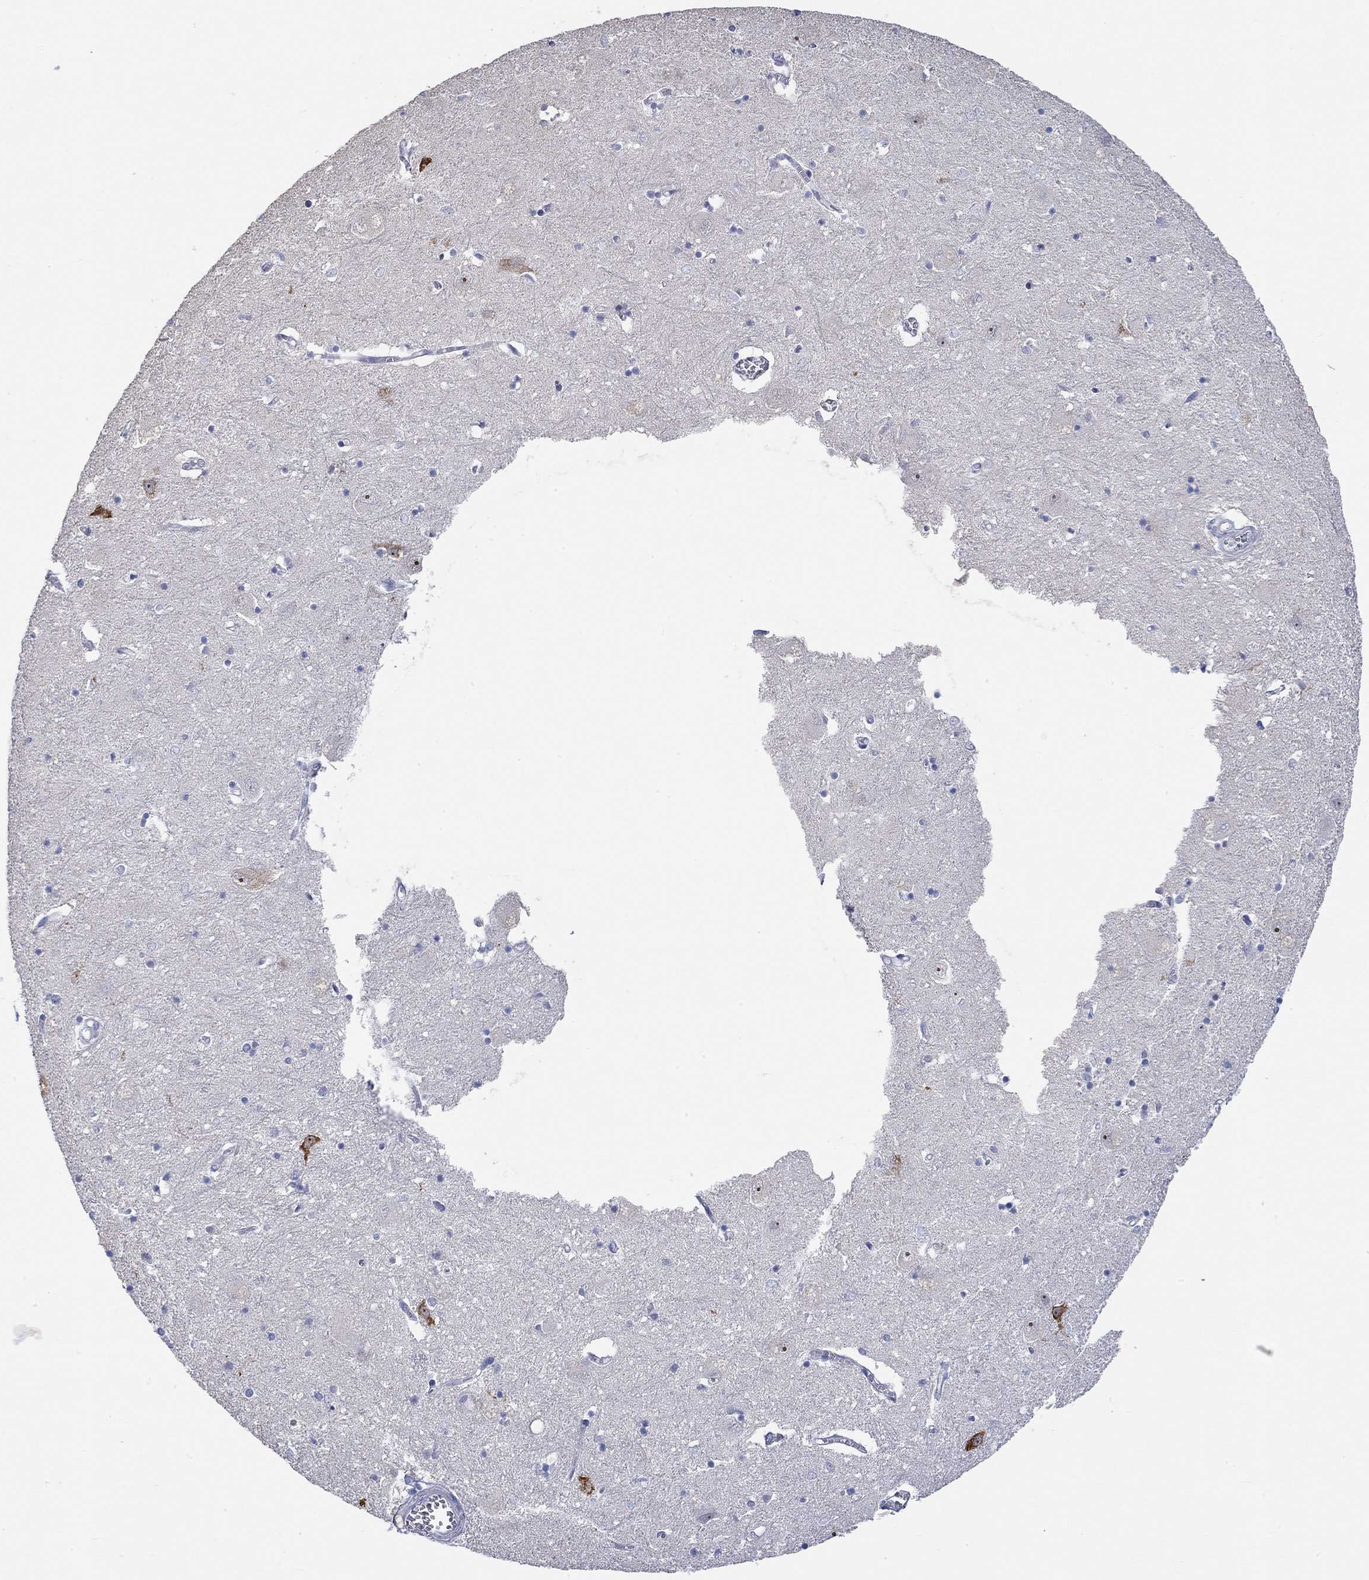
{"staining": {"intensity": "negative", "quantity": "none", "location": "none"}, "tissue": "caudate", "cell_type": "Glial cells", "image_type": "normal", "snomed": [{"axis": "morphology", "description": "Normal tissue, NOS"}, {"axis": "topography", "description": "Lateral ventricle wall"}], "caption": "The micrograph demonstrates no significant staining in glial cells of caudate.", "gene": "PNMA5", "patient": {"sex": "male", "age": 54}}